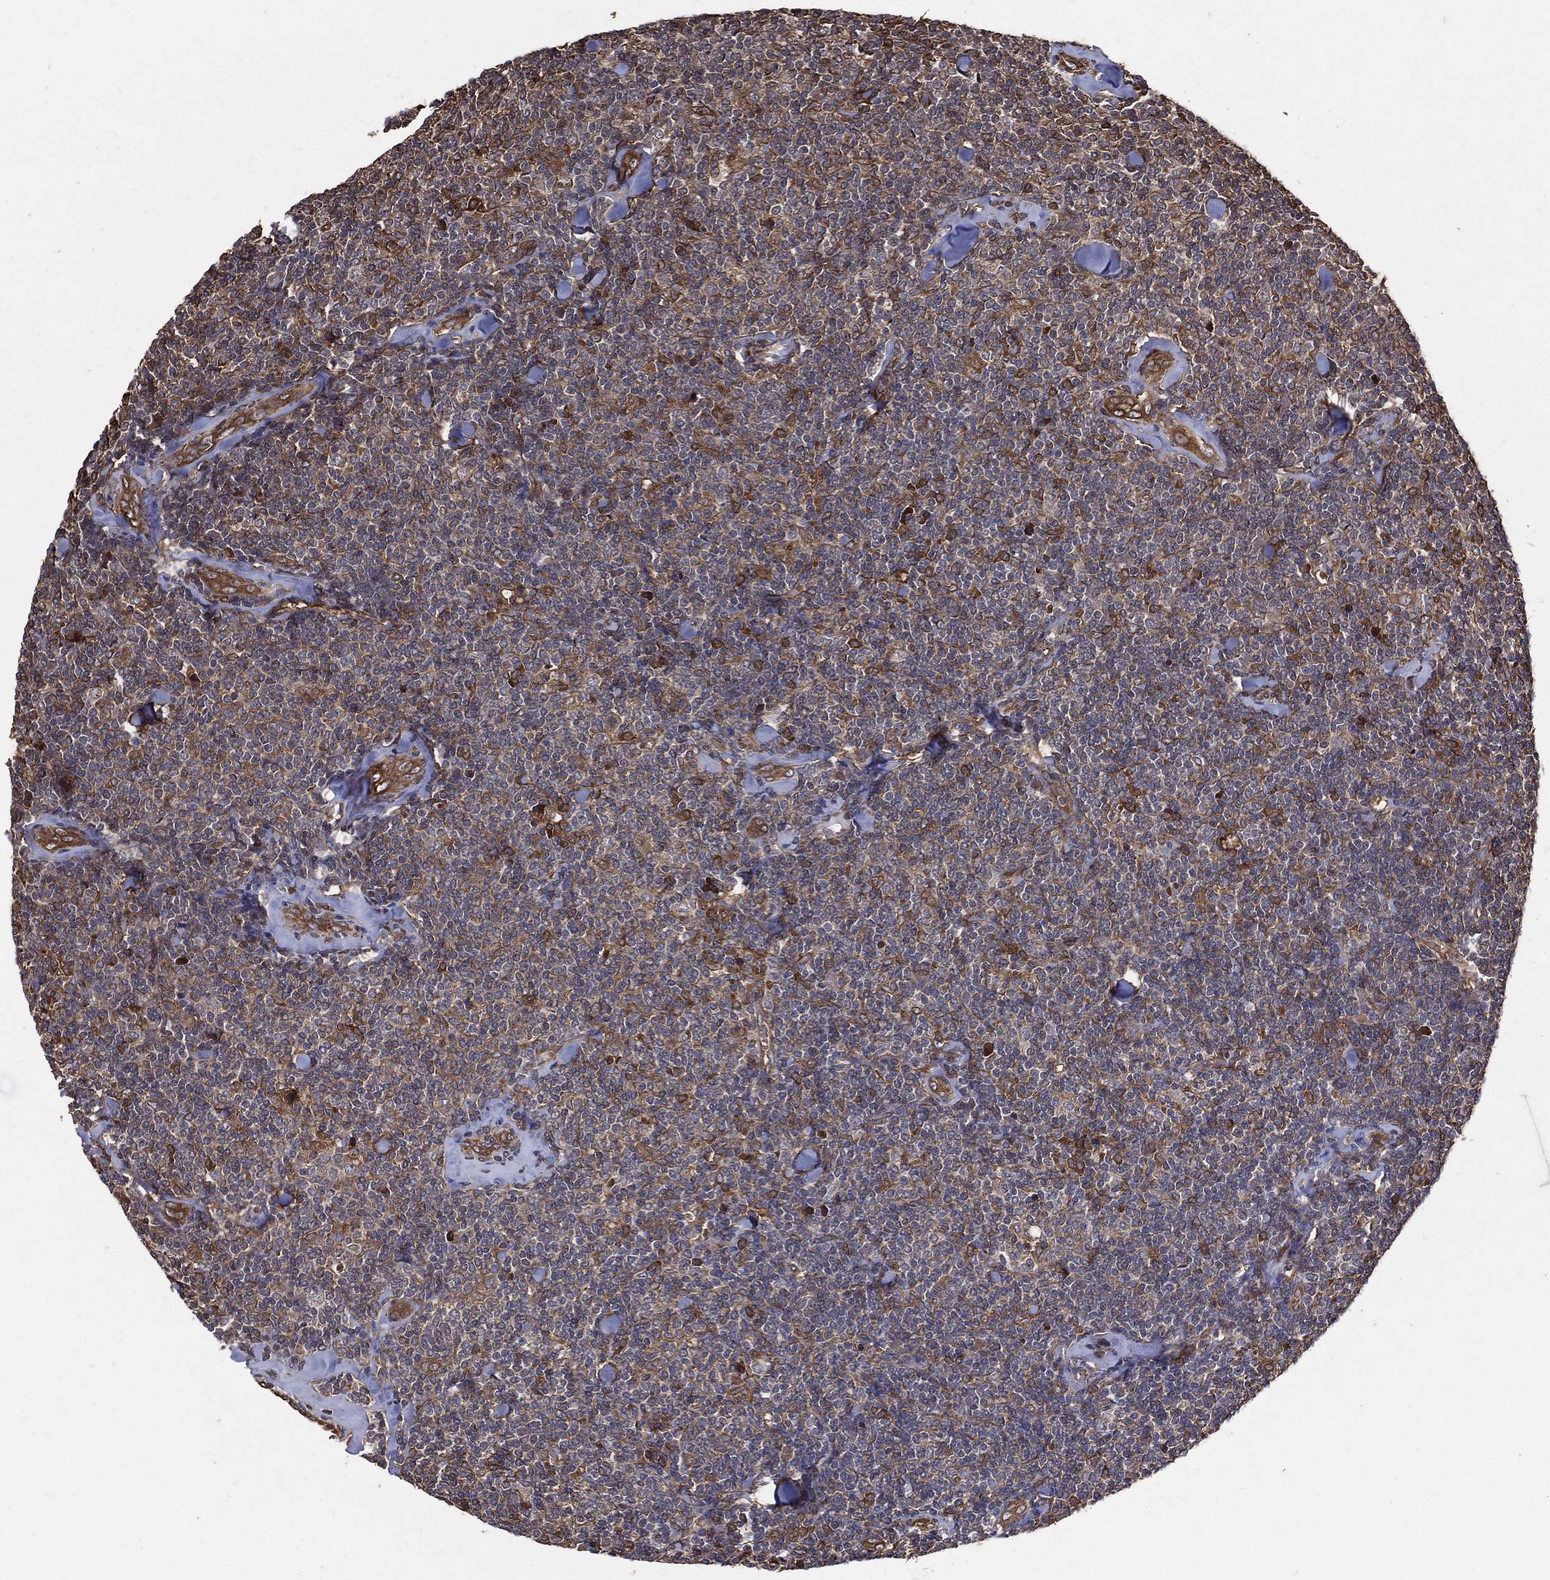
{"staining": {"intensity": "moderate", "quantity": "<25%", "location": "cytoplasmic/membranous"}, "tissue": "lymphoma", "cell_type": "Tumor cells", "image_type": "cancer", "snomed": [{"axis": "morphology", "description": "Malignant lymphoma, non-Hodgkin's type, Low grade"}, {"axis": "topography", "description": "Lymph node"}], "caption": "This micrograph demonstrates immunohistochemistry (IHC) staining of human low-grade malignant lymphoma, non-Hodgkin's type, with low moderate cytoplasmic/membranous staining in about <25% of tumor cells.", "gene": "DPYSL2", "patient": {"sex": "female", "age": 56}}